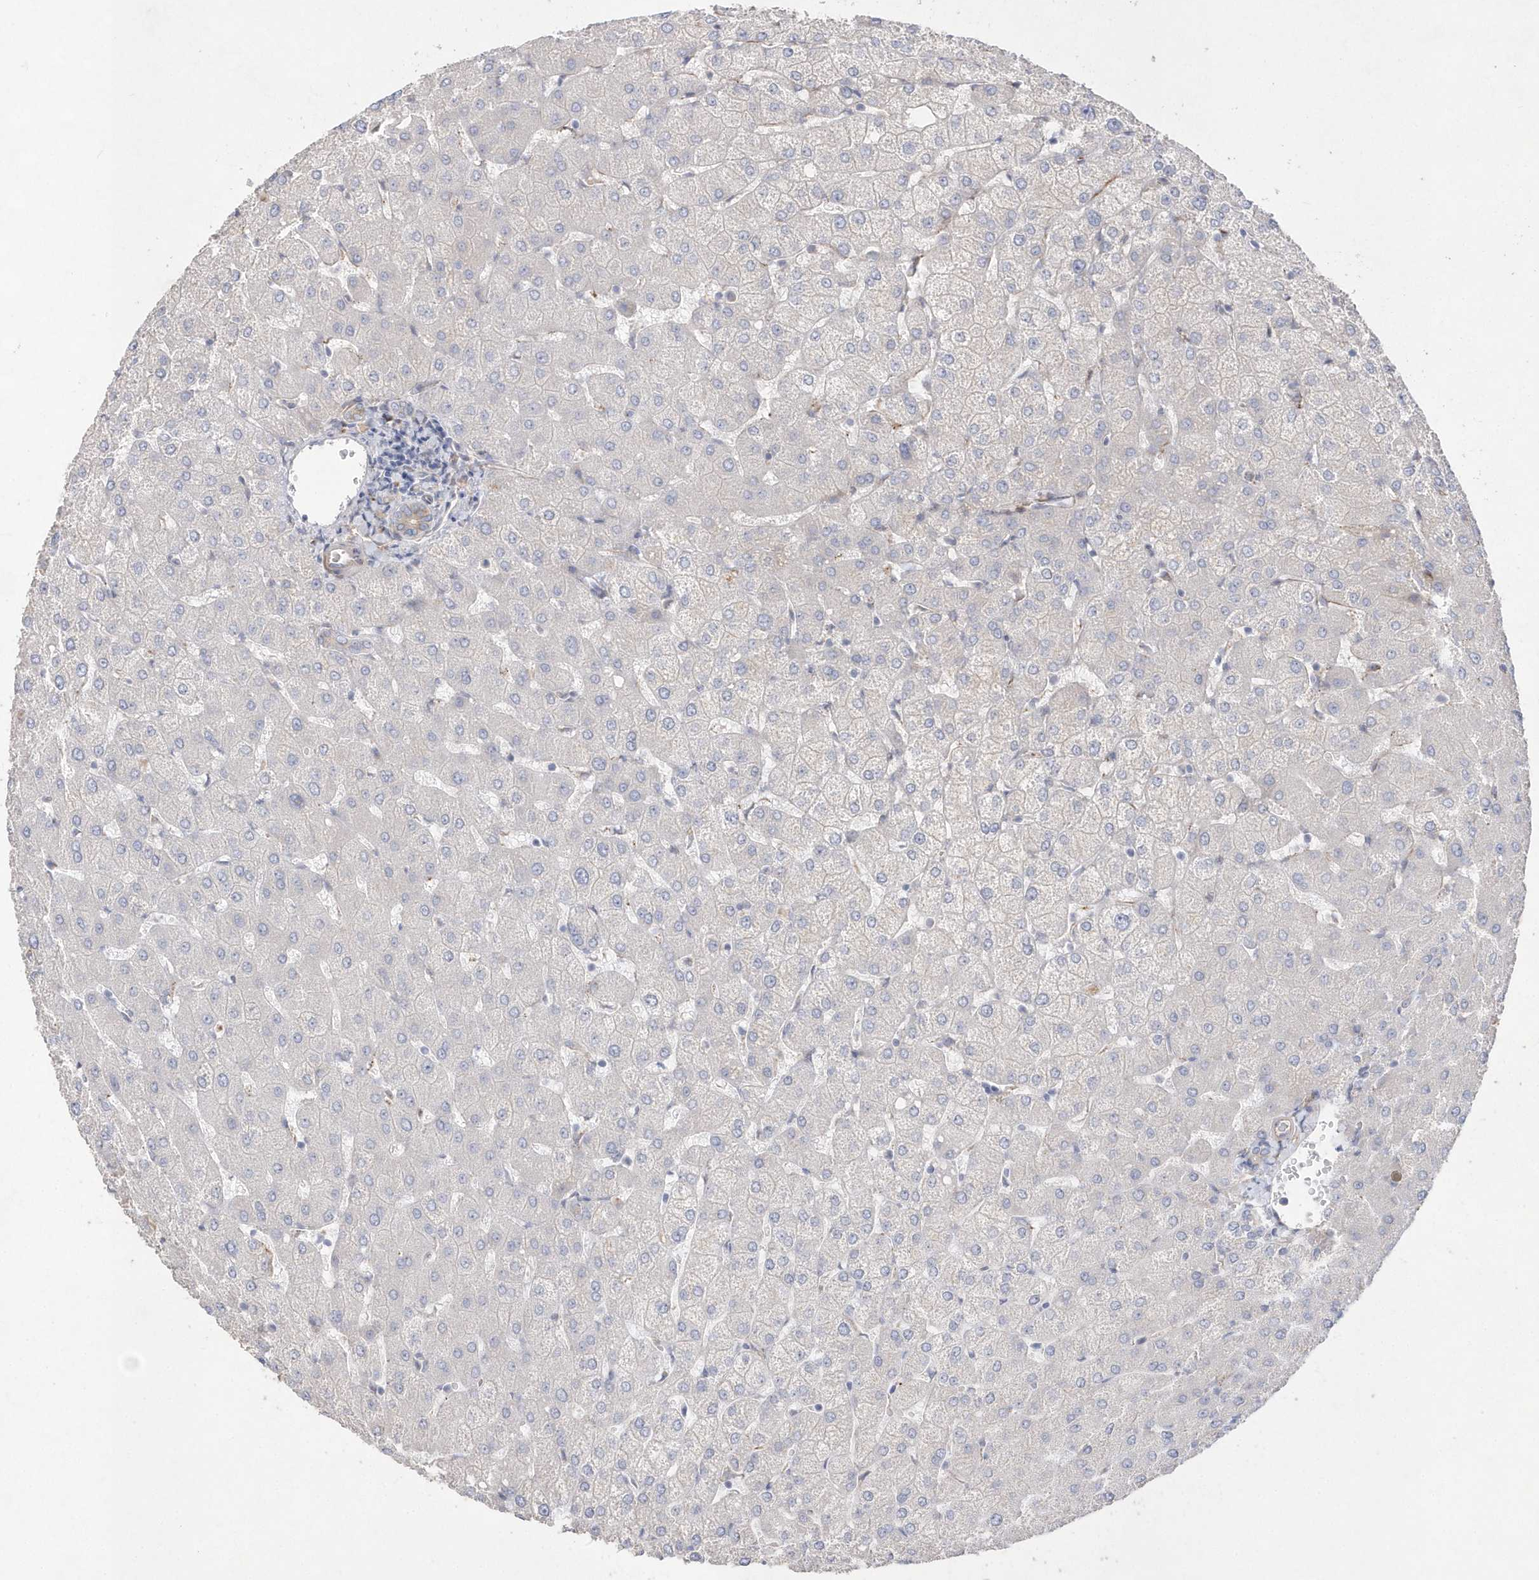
{"staining": {"intensity": "negative", "quantity": "none", "location": "none"}, "tissue": "liver", "cell_type": "Cholangiocytes", "image_type": "normal", "snomed": [{"axis": "morphology", "description": "Normal tissue, NOS"}, {"axis": "topography", "description": "Liver"}], "caption": "IHC histopathology image of unremarkable liver: human liver stained with DAB (3,3'-diaminobenzidine) reveals no significant protein positivity in cholangiocytes. Nuclei are stained in blue.", "gene": "TMEM132B", "patient": {"sex": "female", "age": 54}}